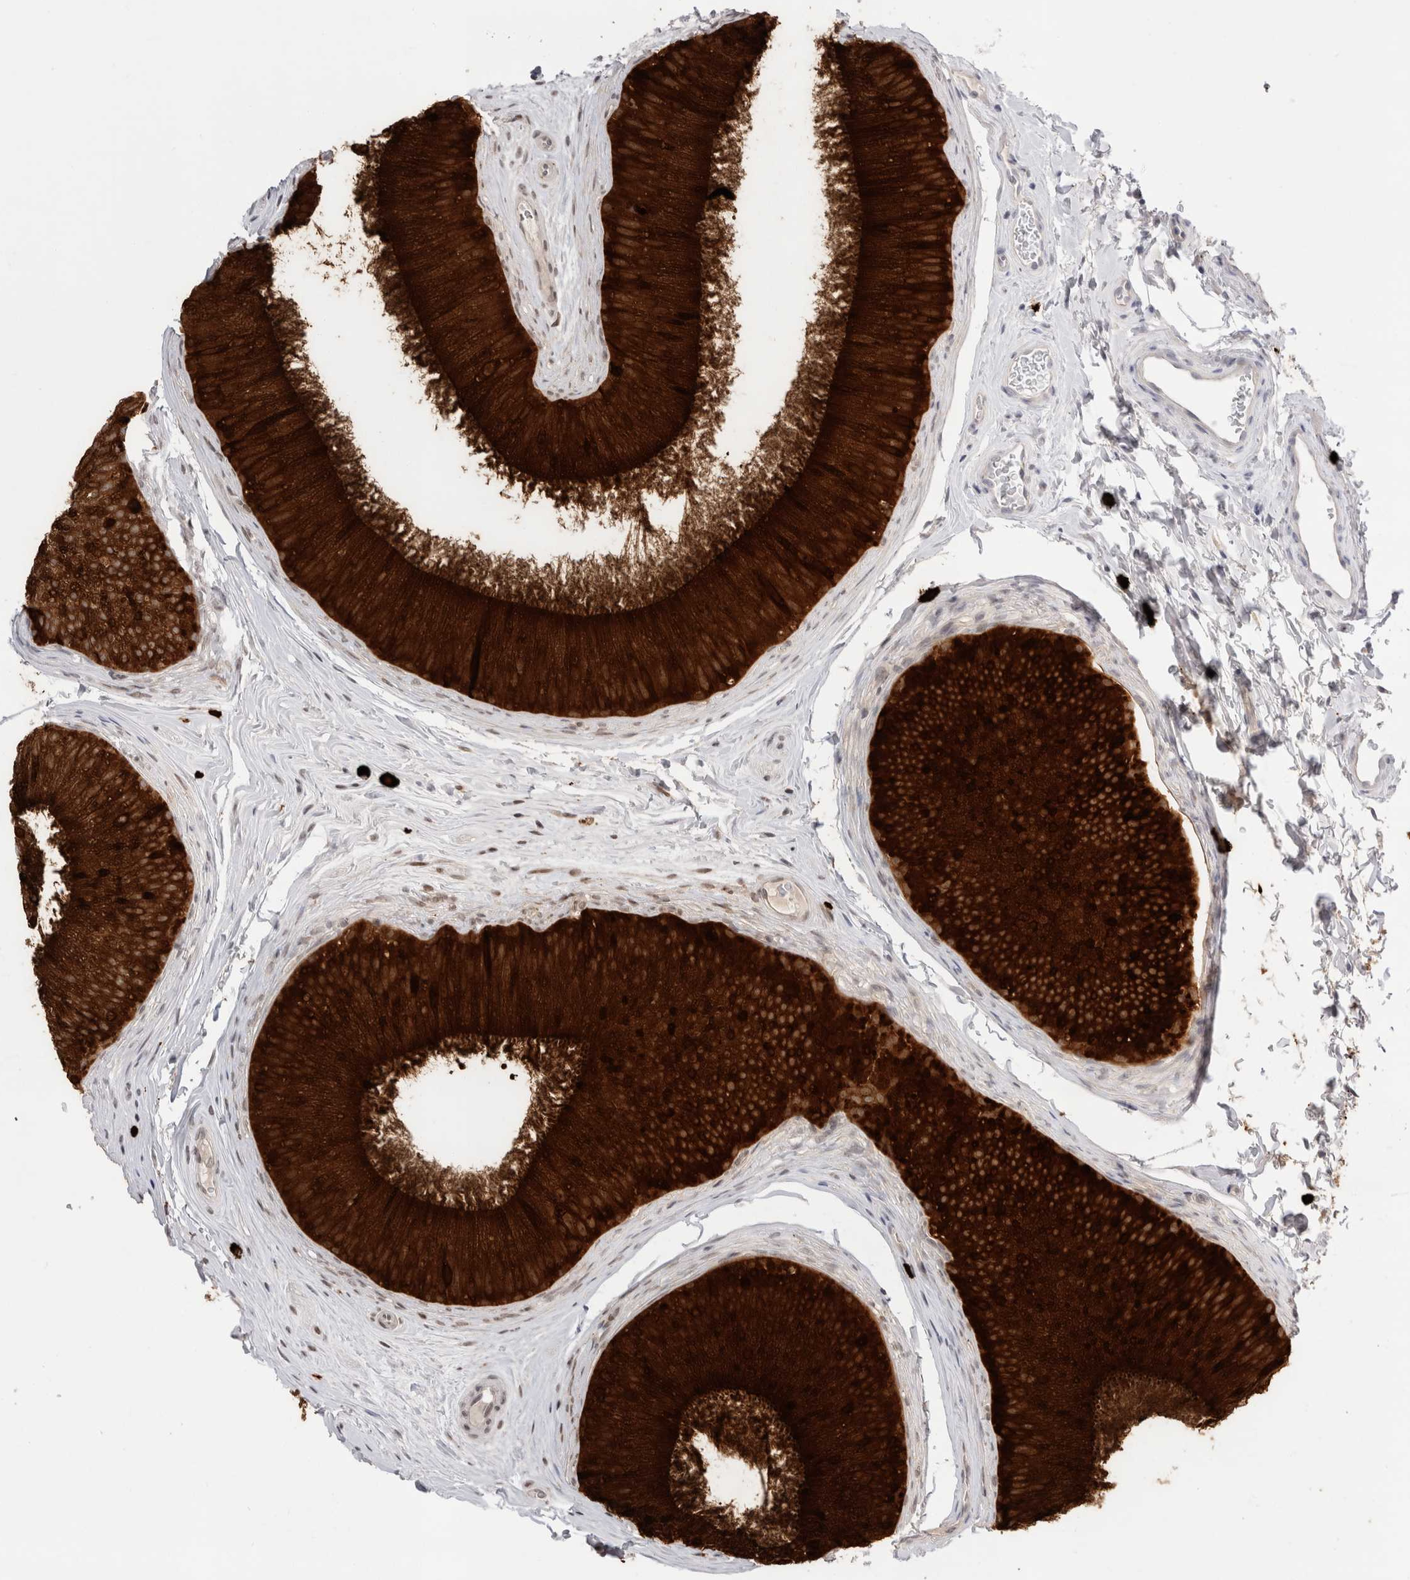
{"staining": {"intensity": "strong", "quantity": ">75%", "location": "cytoplasmic/membranous,nuclear"}, "tissue": "epididymis", "cell_type": "Glandular cells", "image_type": "normal", "snomed": [{"axis": "morphology", "description": "Normal tissue, NOS"}, {"axis": "topography", "description": "Epididymis"}], "caption": "A micrograph of human epididymis stained for a protein shows strong cytoplasmic/membranous,nuclear brown staining in glandular cells. (DAB = brown stain, brightfield microscopy at high magnification).", "gene": "SPINK2", "patient": {"sex": "male", "age": 45}}